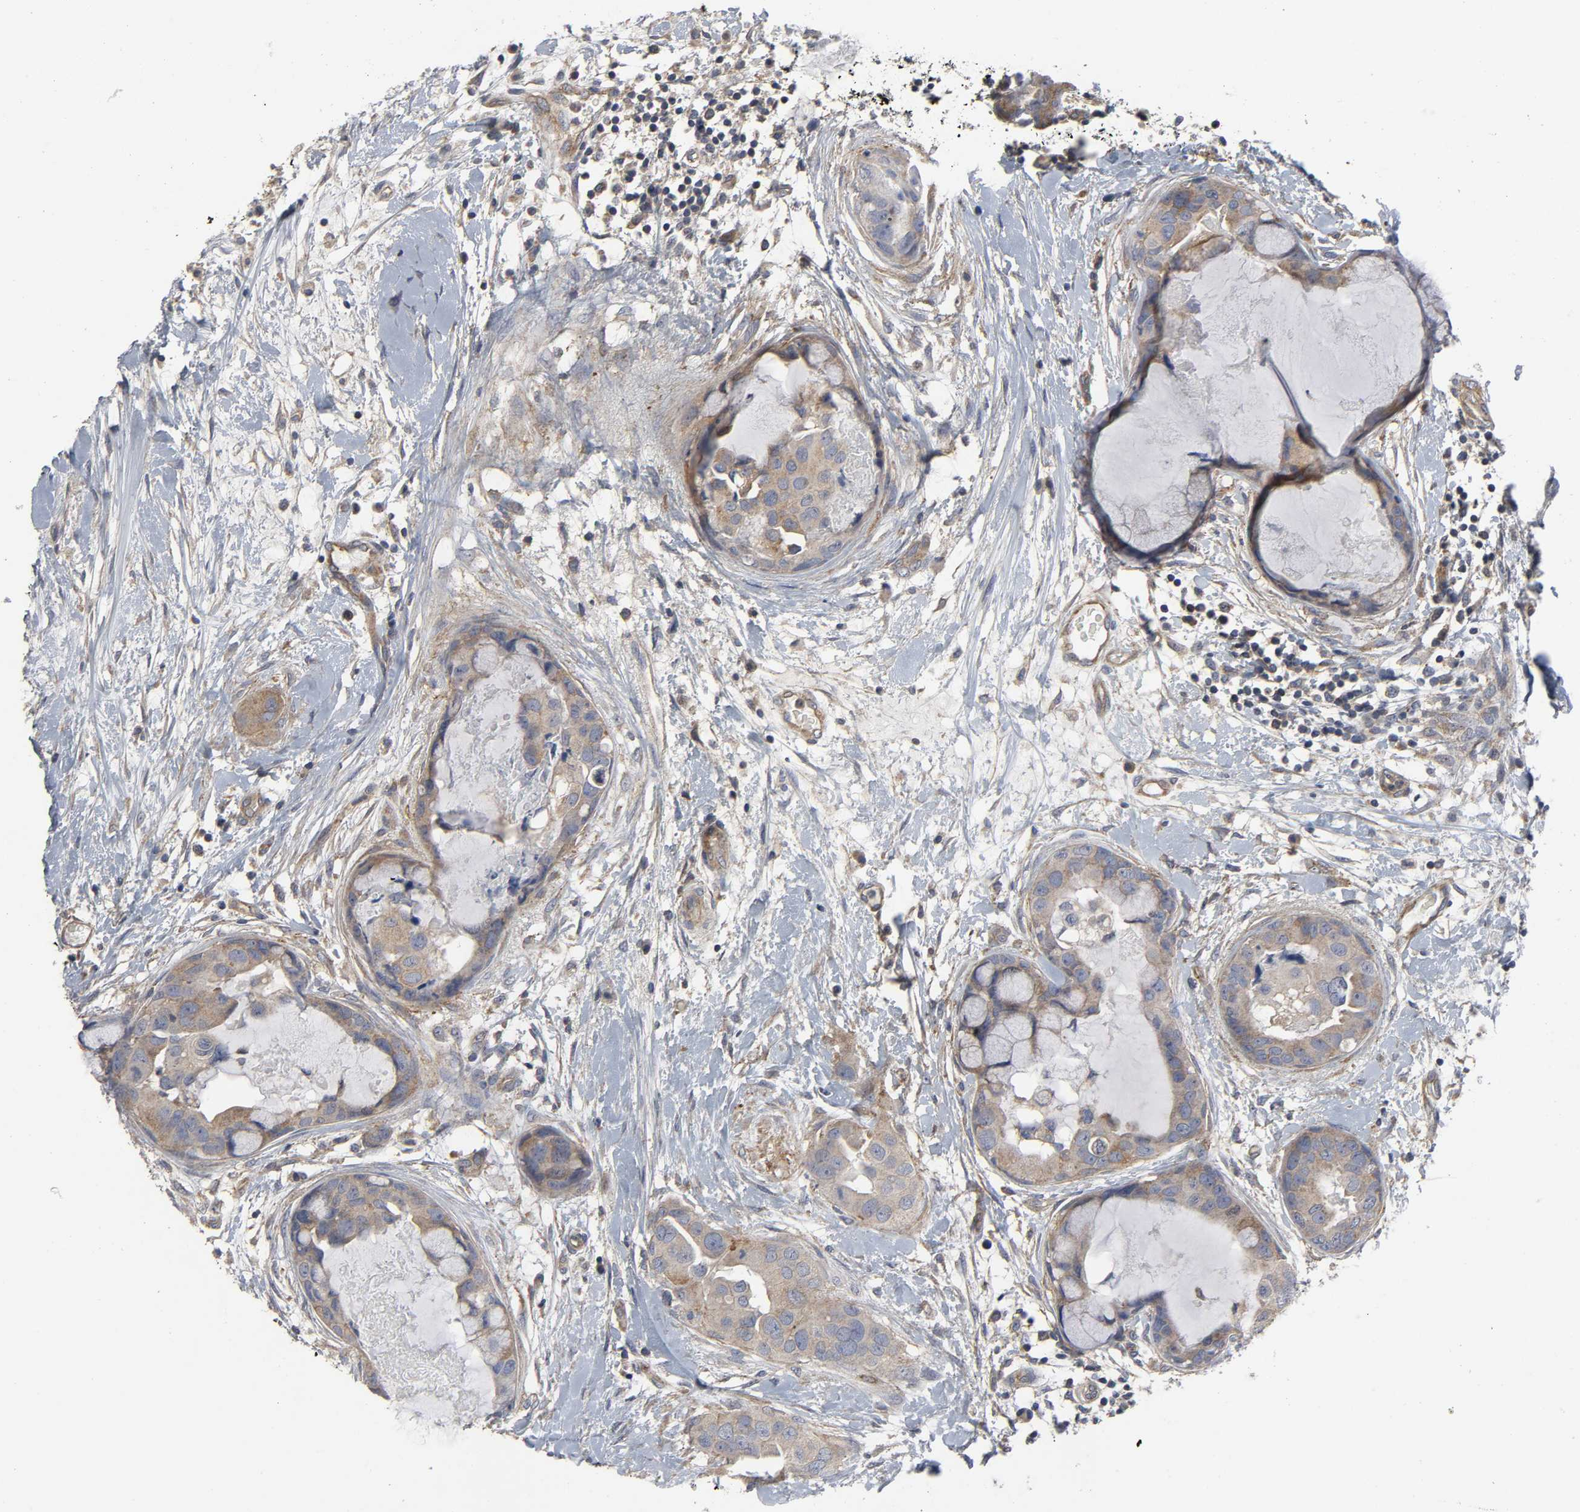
{"staining": {"intensity": "moderate", "quantity": ">75%", "location": "cytoplasmic/membranous"}, "tissue": "breast cancer", "cell_type": "Tumor cells", "image_type": "cancer", "snomed": [{"axis": "morphology", "description": "Duct carcinoma"}, {"axis": "topography", "description": "Breast"}], "caption": "Invasive ductal carcinoma (breast) tissue shows moderate cytoplasmic/membranous positivity in approximately >75% of tumor cells, visualized by immunohistochemistry. (Brightfield microscopy of DAB IHC at high magnification).", "gene": "SH3GLB1", "patient": {"sex": "female", "age": 40}}